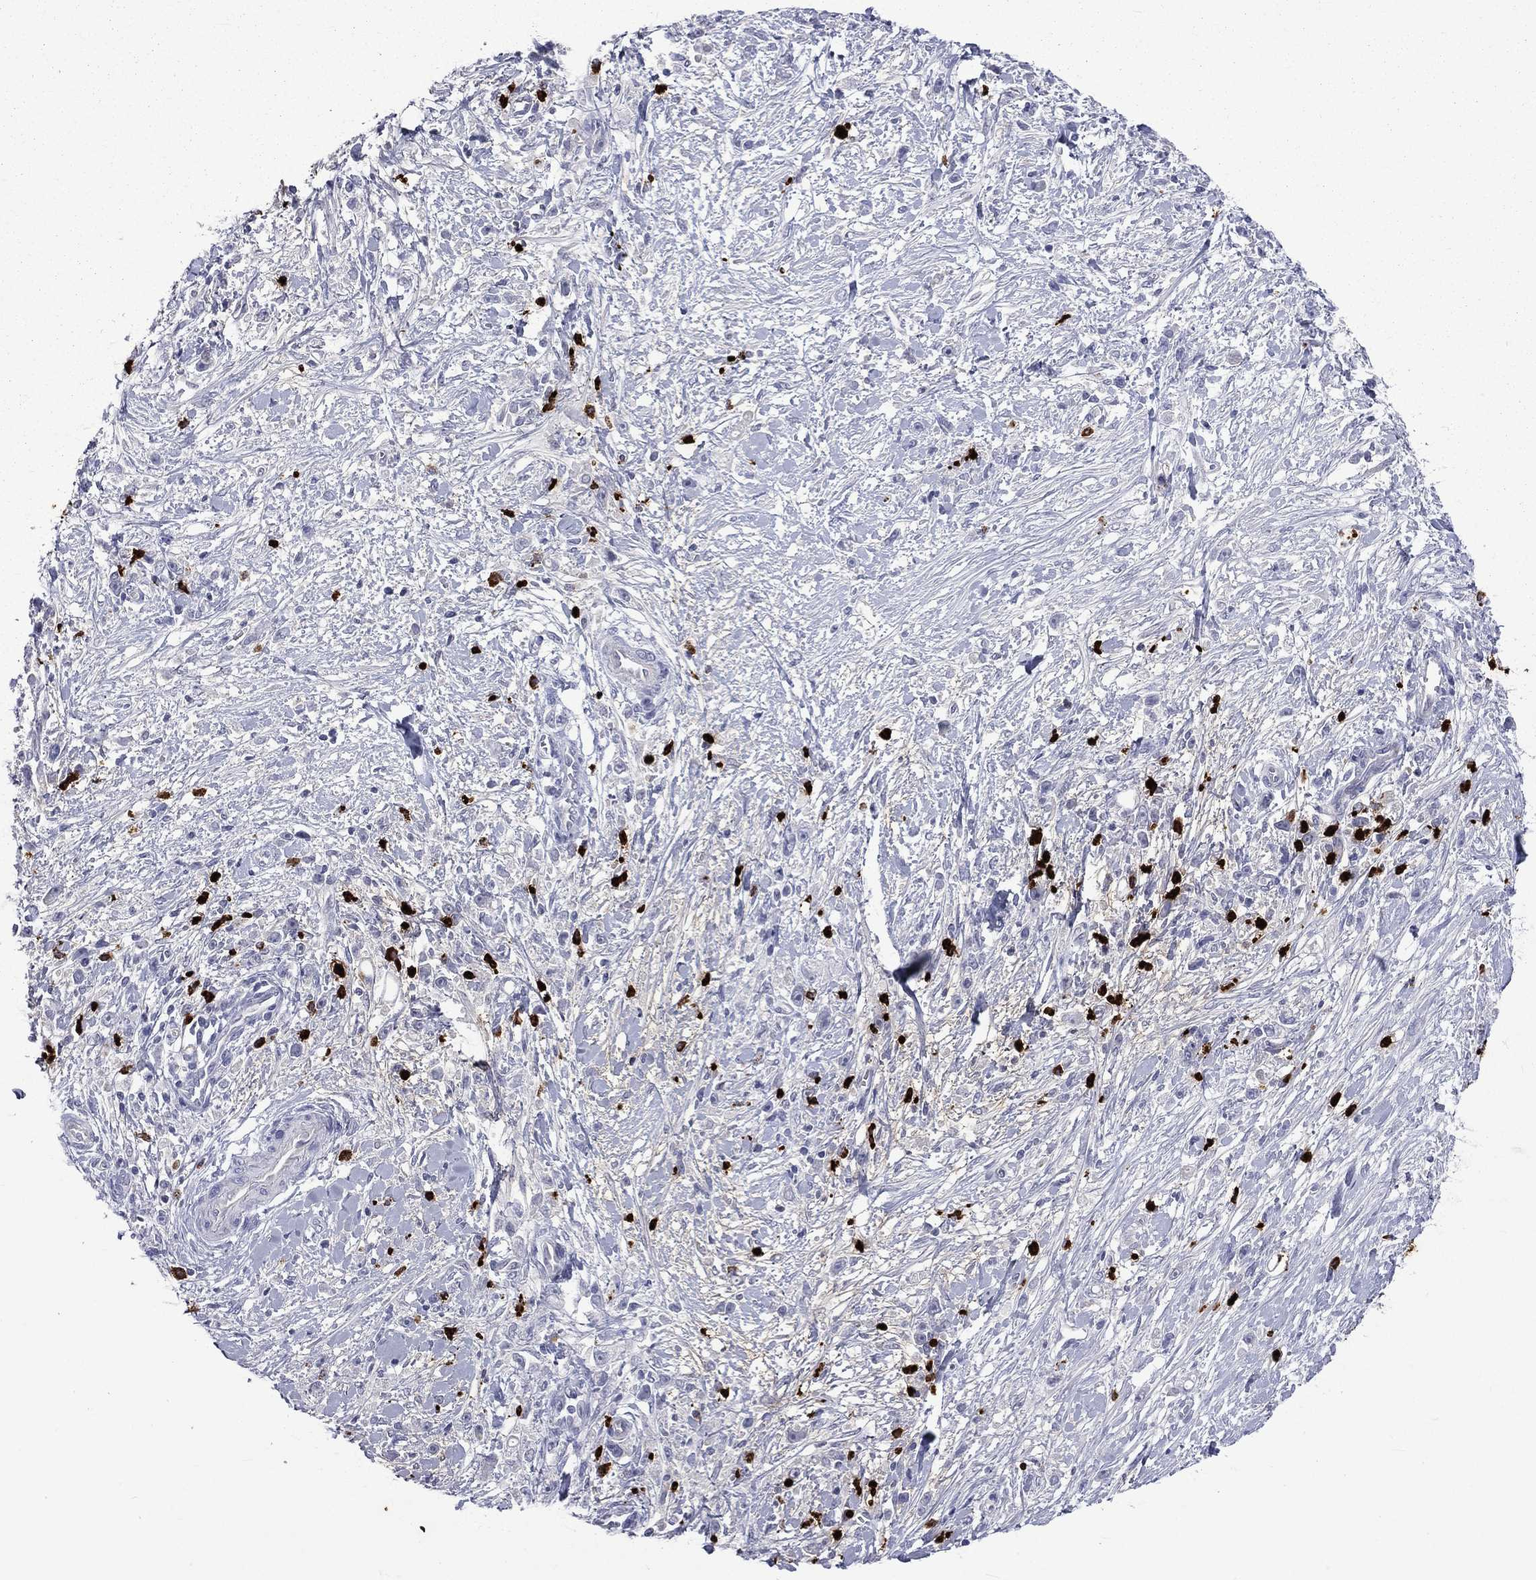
{"staining": {"intensity": "negative", "quantity": "none", "location": "none"}, "tissue": "stomach cancer", "cell_type": "Tumor cells", "image_type": "cancer", "snomed": [{"axis": "morphology", "description": "Adenocarcinoma, NOS"}, {"axis": "topography", "description": "Stomach"}], "caption": "High magnification brightfield microscopy of stomach cancer stained with DAB (brown) and counterstained with hematoxylin (blue): tumor cells show no significant staining. (Brightfield microscopy of DAB (3,3'-diaminobenzidine) immunohistochemistry (IHC) at high magnification).", "gene": "ELANE", "patient": {"sex": "female", "age": 59}}